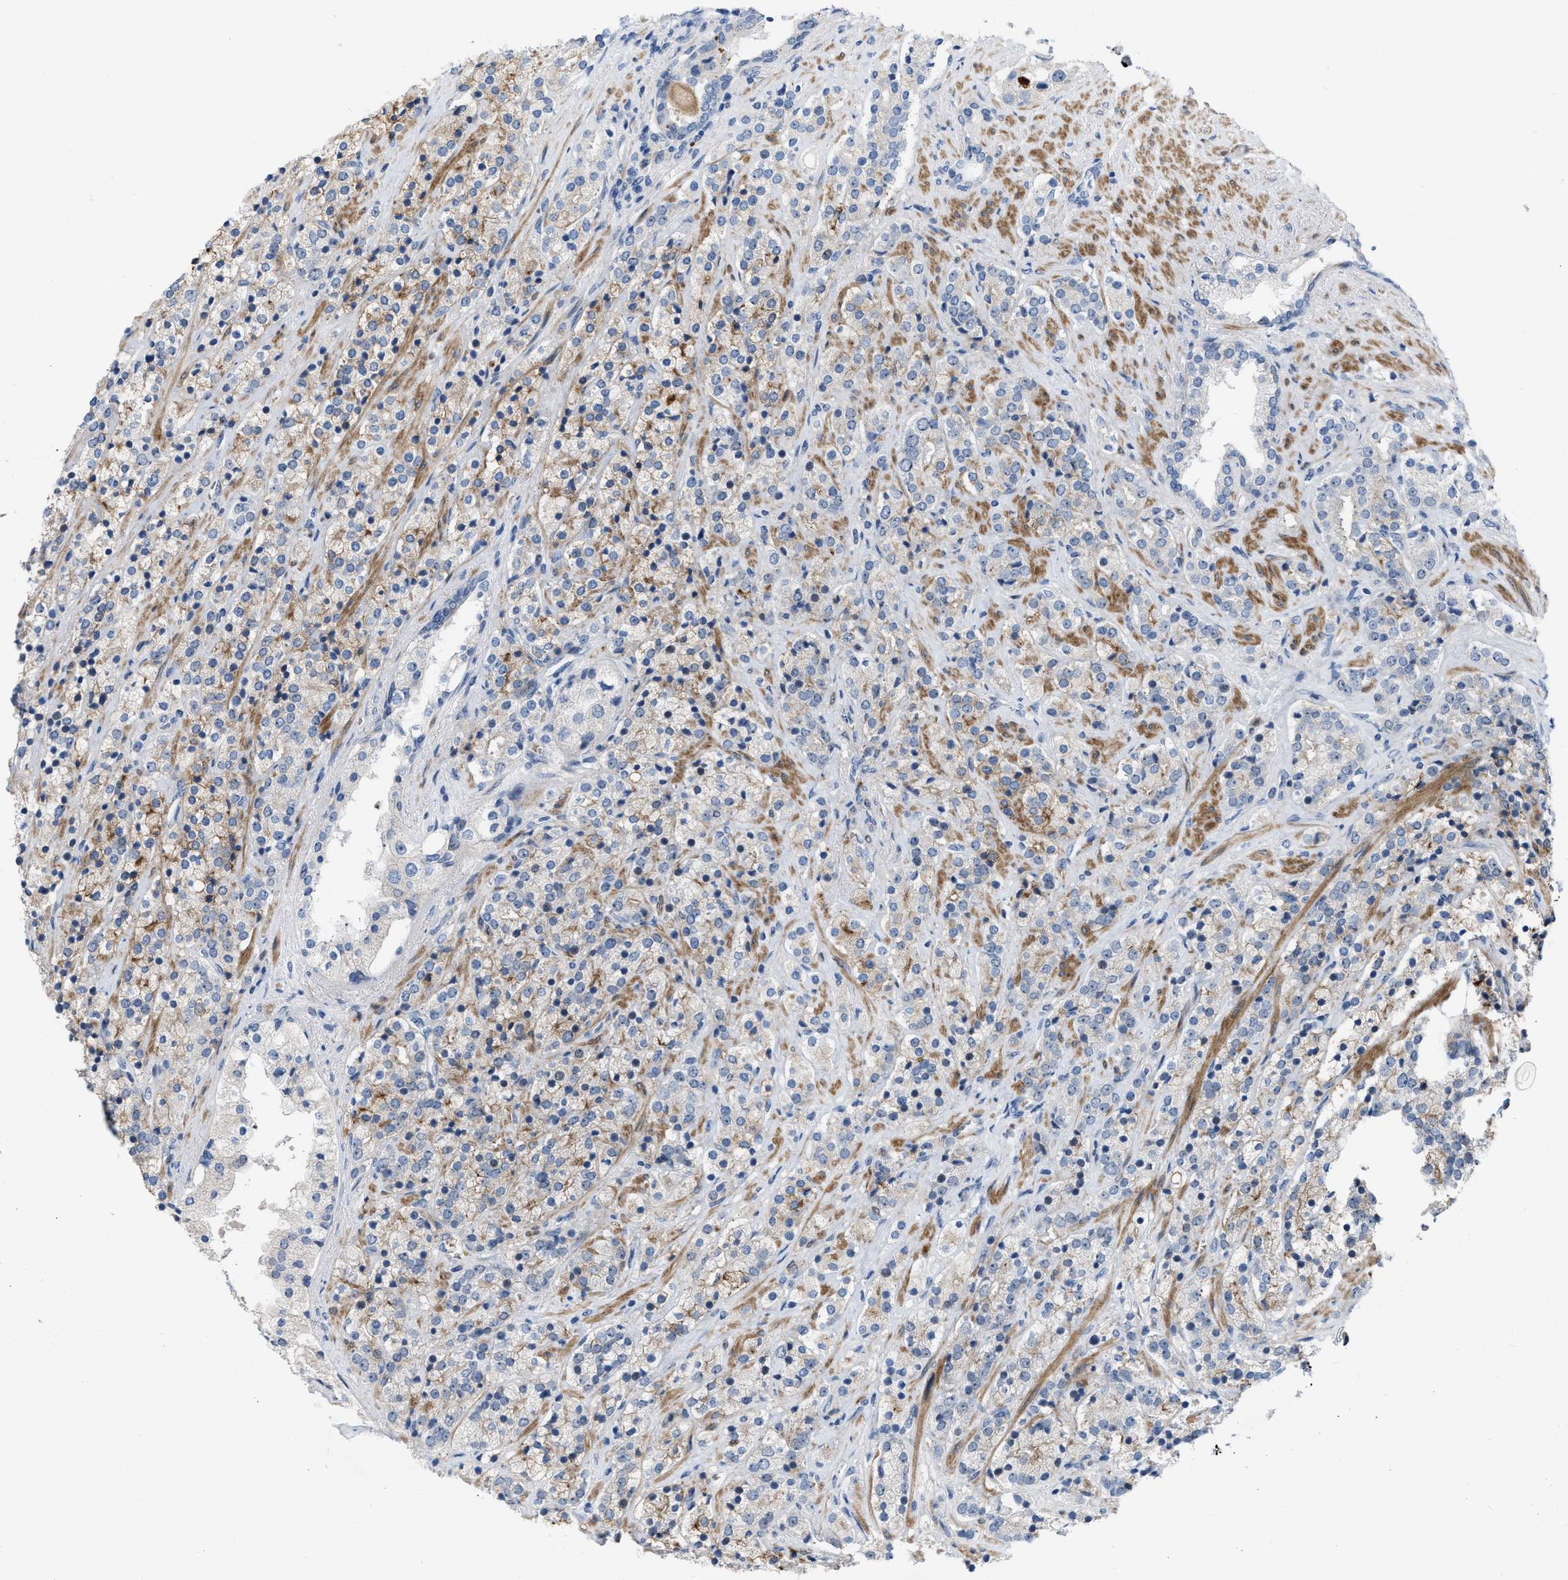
{"staining": {"intensity": "weak", "quantity": "25%-75%", "location": "cytoplasmic/membranous"}, "tissue": "prostate cancer", "cell_type": "Tumor cells", "image_type": "cancer", "snomed": [{"axis": "morphology", "description": "Adenocarcinoma, High grade"}, {"axis": "topography", "description": "Prostate"}], "caption": "This micrograph displays immunohistochemistry staining of human prostate high-grade adenocarcinoma, with low weak cytoplasmic/membranous positivity in approximately 25%-75% of tumor cells.", "gene": "POLR1F", "patient": {"sex": "male", "age": 71}}